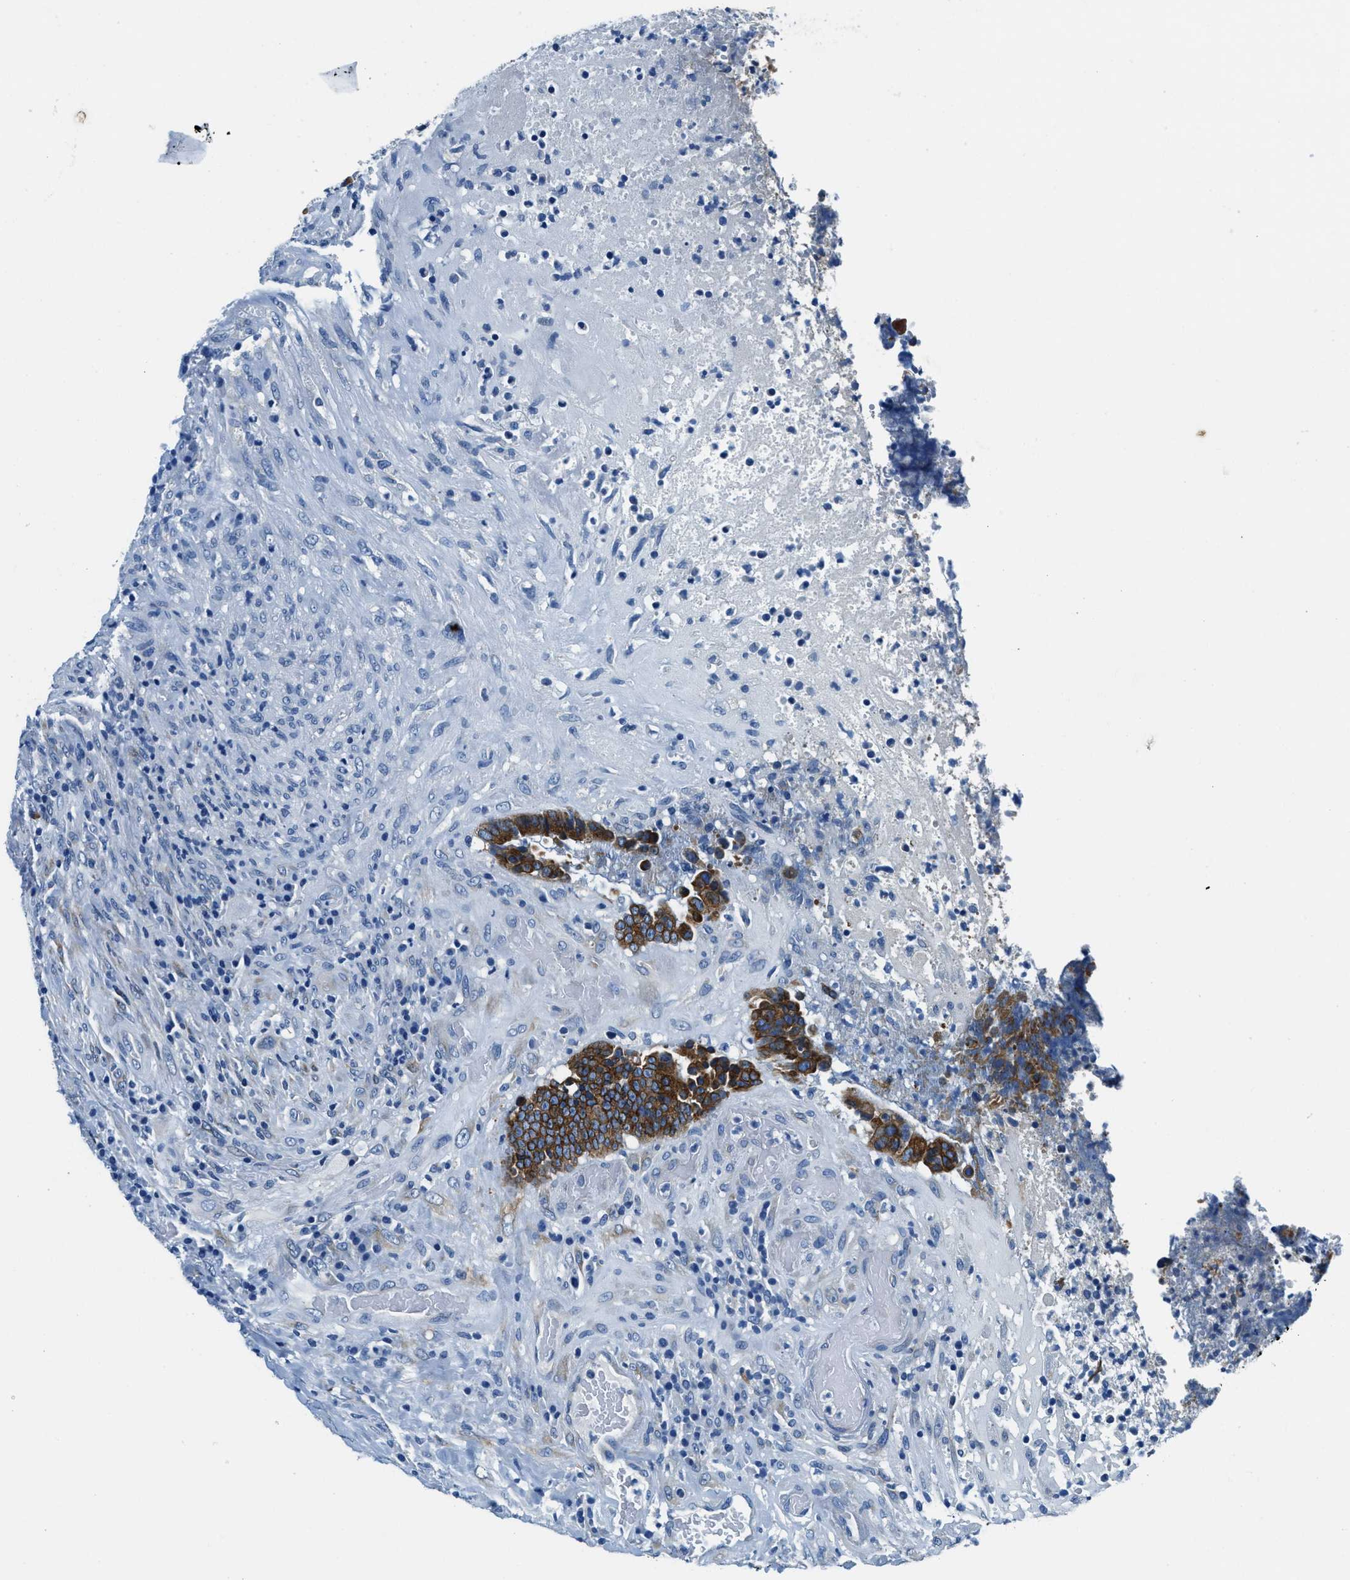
{"staining": {"intensity": "strong", "quantity": ">75%", "location": "cytoplasmic/membranous"}, "tissue": "colorectal cancer", "cell_type": "Tumor cells", "image_type": "cancer", "snomed": [{"axis": "morphology", "description": "Adenocarcinoma, NOS"}, {"axis": "topography", "description": "Rectum"}], "caption": "Protein expression analysis of colorectal cancer shows strong cytoplasmic/membranous staining in approximately >75% of tumor cells.", "gene": "UBAC2", "patient": {"sex": "male", "age": 72}}